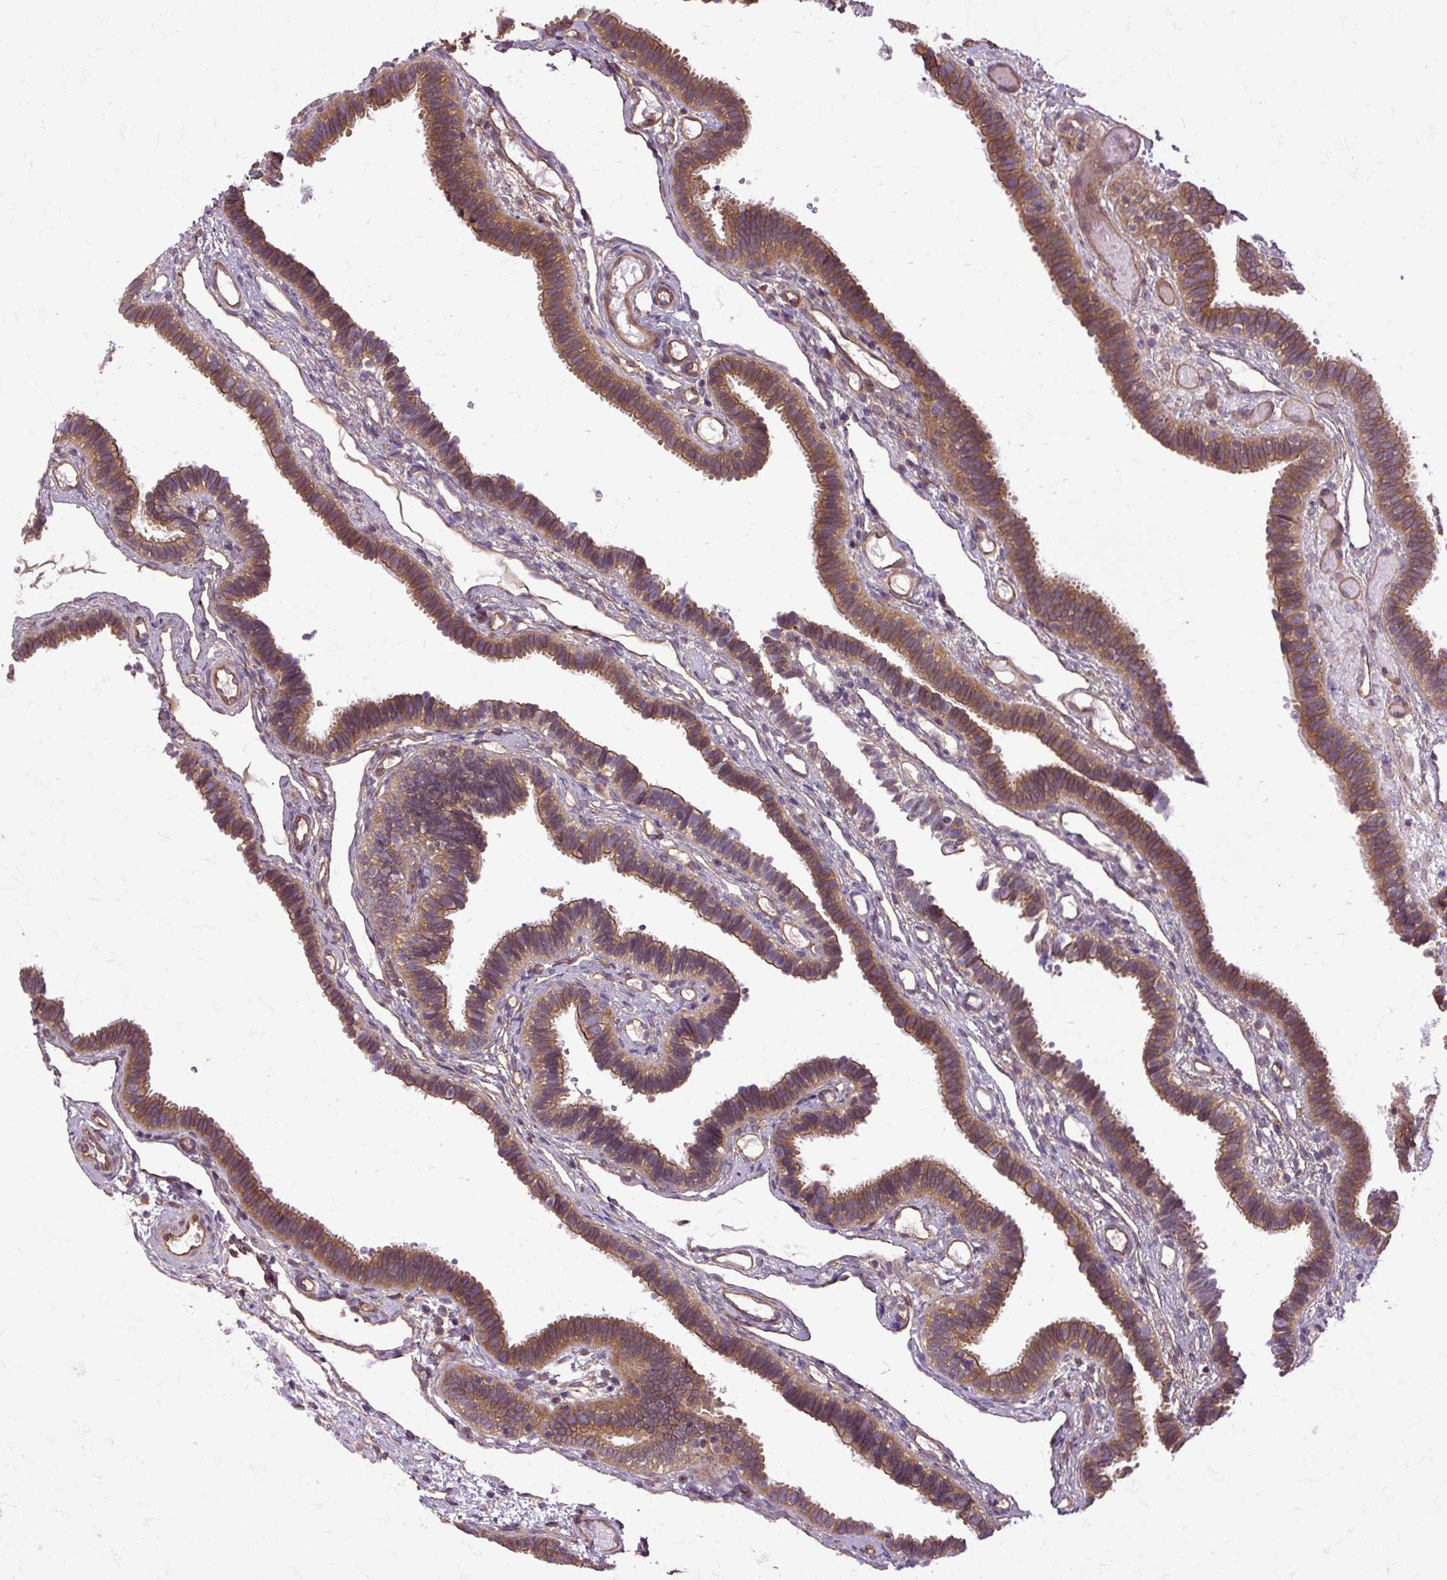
{"staining": {"intensity": "moderate", "quantity": ">75%", "location": "cytoplasmic/membranous"}, "tissue": "fallopian tube", "cell_type": "Glandular cells", "image_type": "normal", "snomed": [{"axis": "morphology", "description": "Normal tissue, NOS"}, {"axis": "topography", "description": "Fallopian tube"}], "caption": "IHC micrograph of benign fallopian tube: human fallopian tube stained using immunohistochemistry (IHC) reveals medium levels of moderate protein expression localized specifically in the cytoplasmic/membranous of glandular cells, appearing as a cytoplasmic/membranous brown color.", "gene": "CCDC93", "patient": {"sex": "female", "age": 37}}